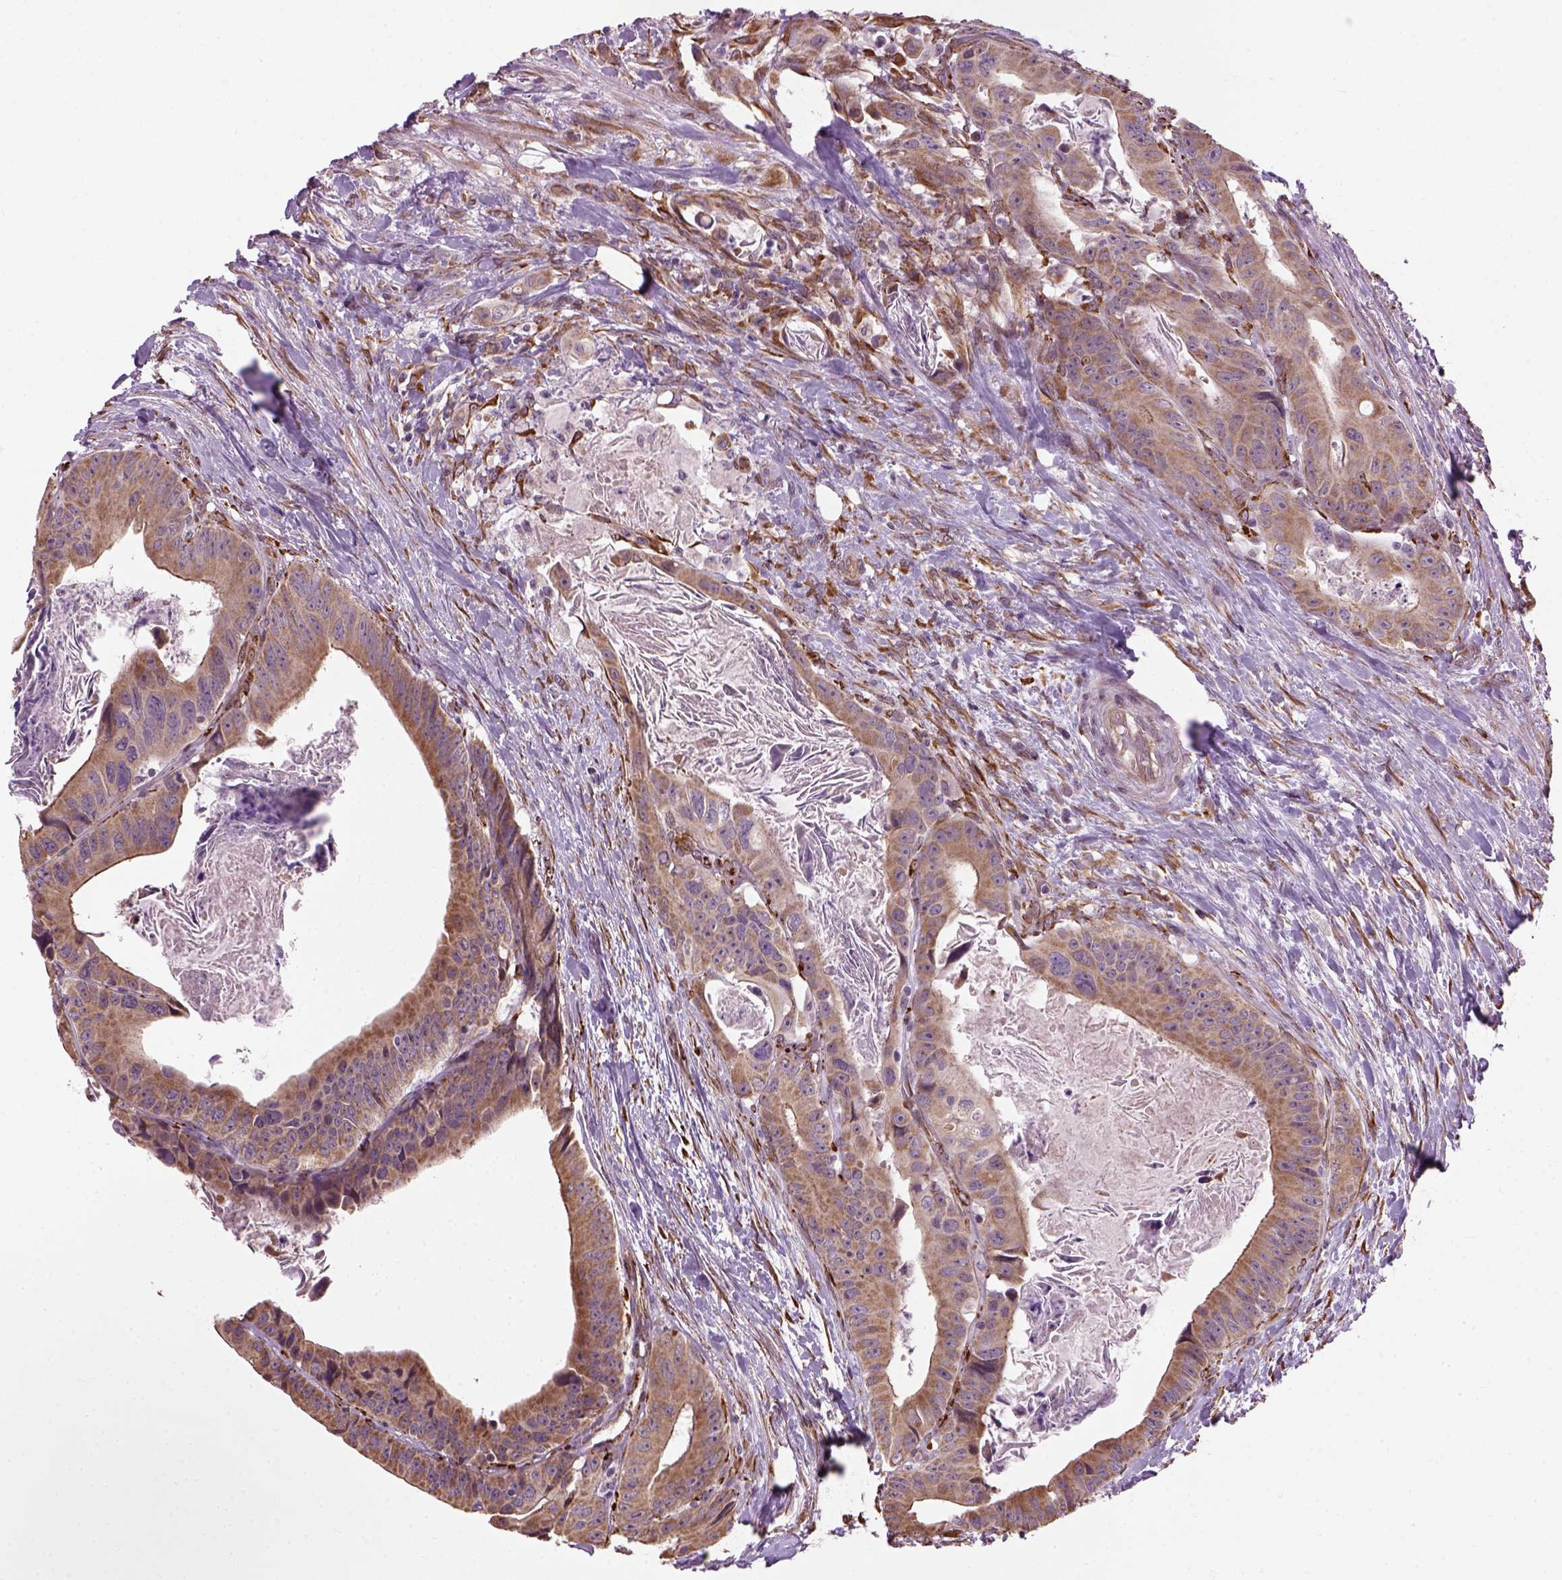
{"staining": {"intensity": "moderate", "quantity": "25%-75%", "location": "cytoplasmic/membranous"}, "tissue": "colorectal cancer", "cell_type": "Tumor cells", "image_type": "cancer", "snomed": [{"axis": "morphology", "description": "Adenocarcinoma, NOS"}, {"axis": "topography", "description": "Rectum"}], "caption": "Moderate cytoplasmic/membranous expression is present in approximately 25%-75% of tumor cells in colorectal cancer (adenocarcinoma). The staining was performed using DAB (3,3'-diaminobenzidine), with brown indicating positive protein expression. Nuclei are stained blue with hematoxylin.", "gene": "XK", "patient": {"sex": "male", "age": 64}}